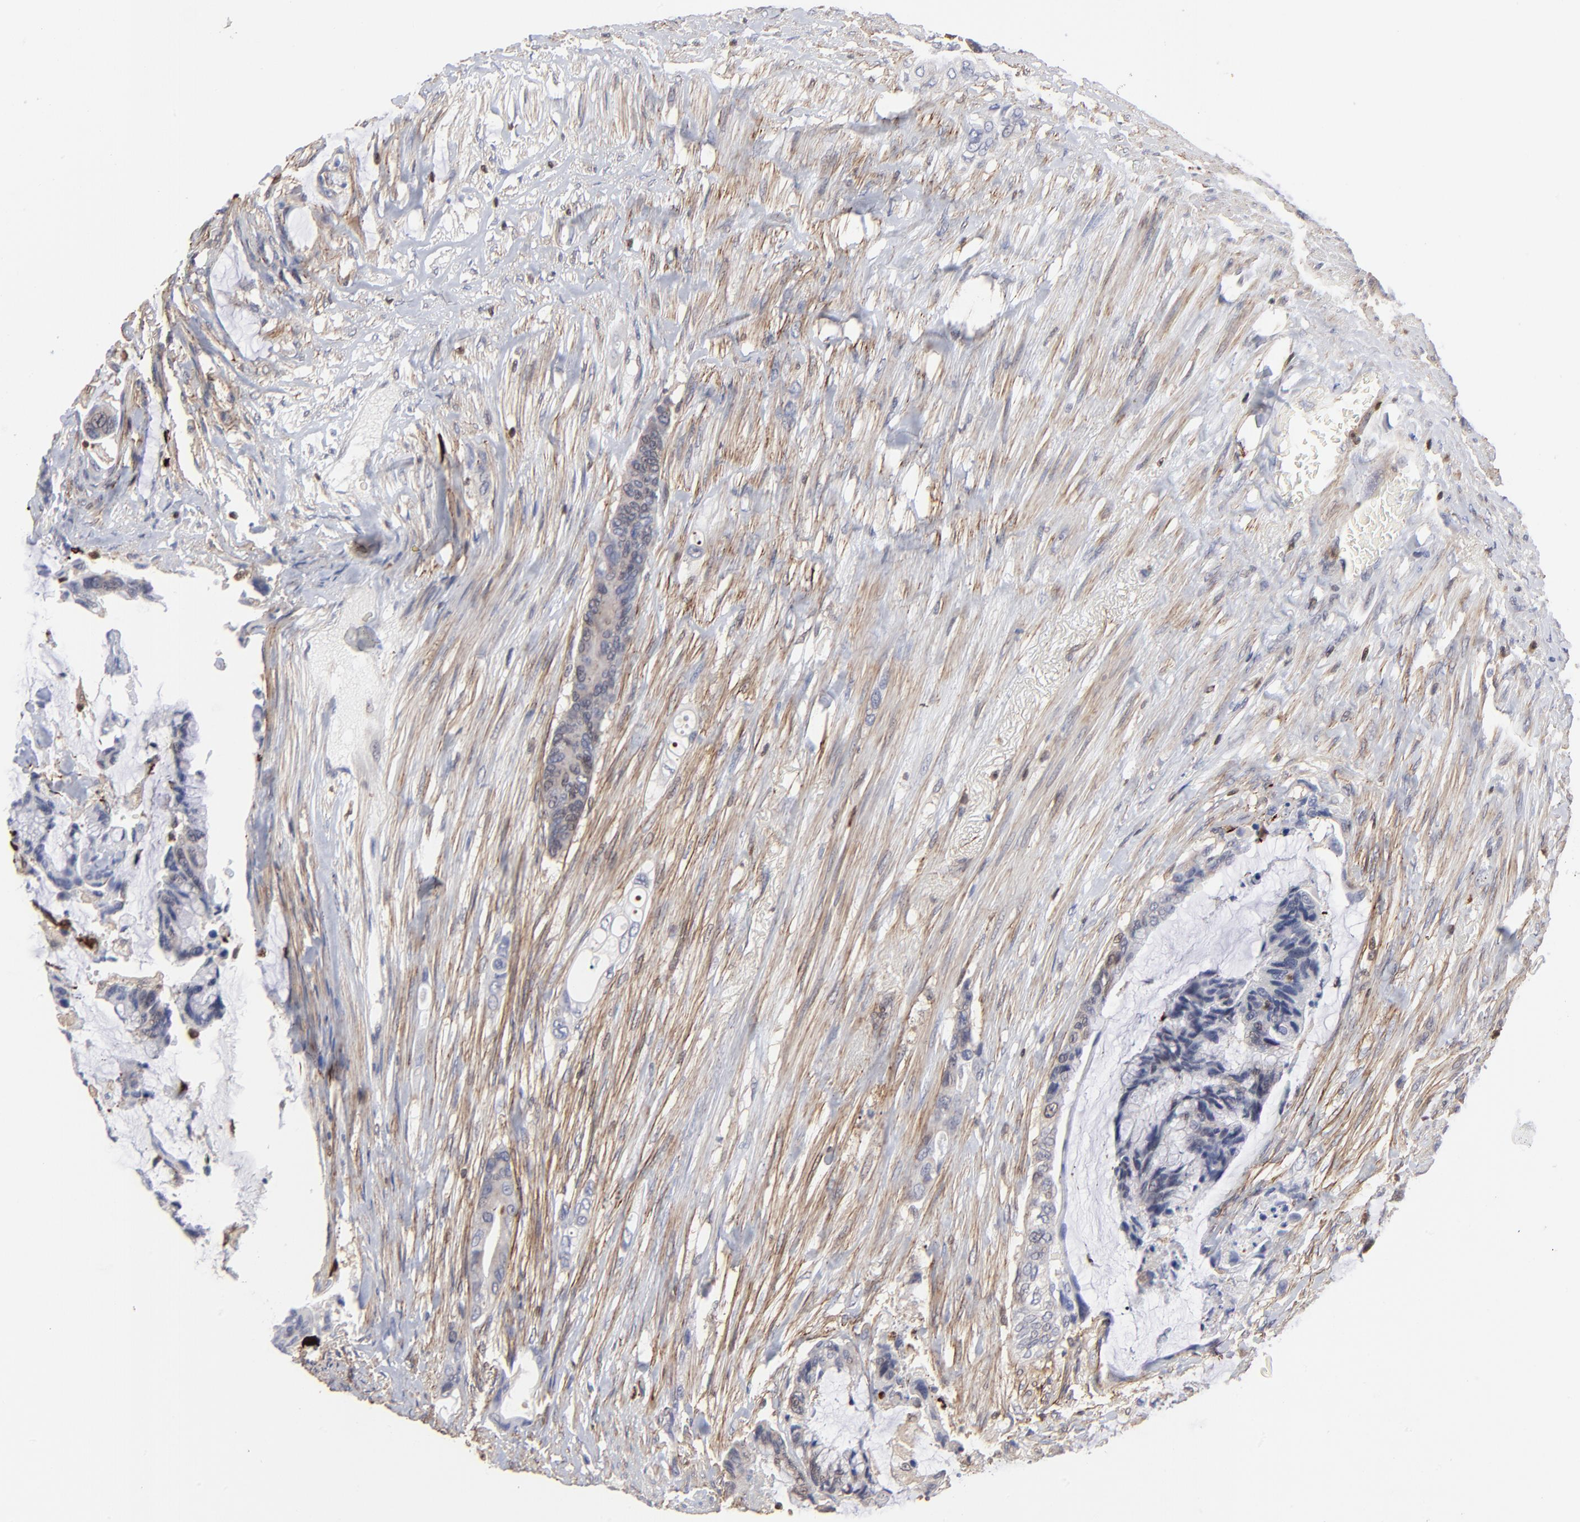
{"staining": {"intensity": "negative", "quantity": "none", "location": "none"}, "tissue": "colorectal cancer", "cell_type": "Tumor cells", "image_type": "cancer", "snomed": [{"axis": "morphology", "description": "Adenocarcinoma, NOS"}, {"axis": "topography", "description": "Rectum"}], "caption": "Immunohistochemistry (IHC) of adenocarcinoma (colorectal) displays no staining in tumor cells. (DAB IHC, high magnification).", "gene": "TBXT", "patient": {"sex": "female", "age": 59}}